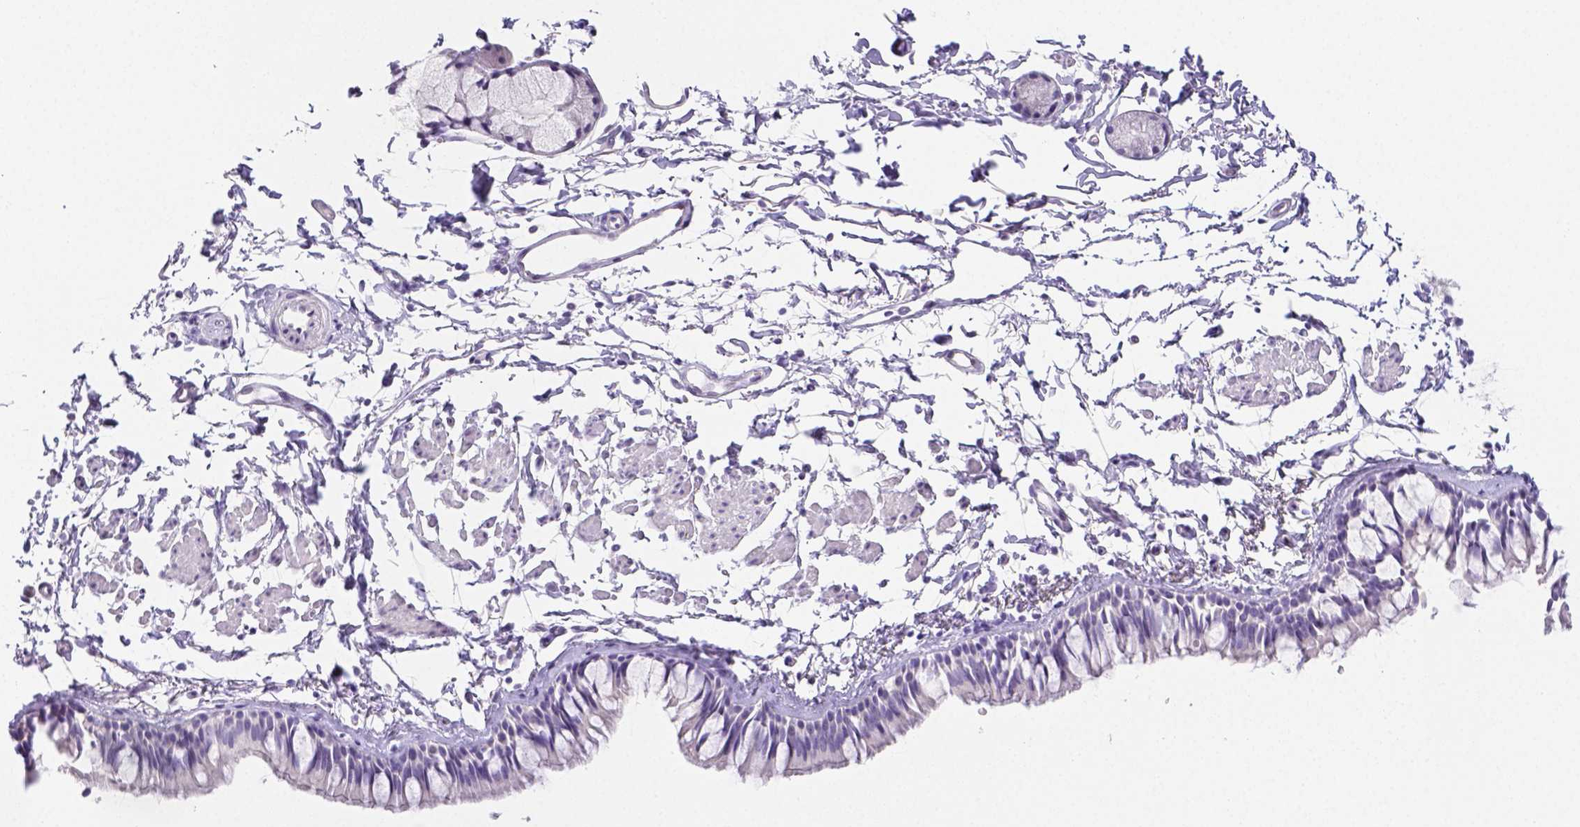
{"staining": {"intensity": "negative", "quantity": "none", "location": "none"}, "tissue": "bronchus", "cell_type": "Respiratory epithelial cells", "image_type": "normal", "snomed": [{"axis": "morphology", "description": "Normal tissue, NOS"}, {"axis": "topography", "description": "Bronchus"}], "caption": "Immunohistochemistry (IHC) histopathology image of benign bronchus stained for a protein (brown), which reveals no positivity in respiratory epithelial cells.", "gene": "ARHGAP36", "patient": {"sex": "female", "age": 59}}